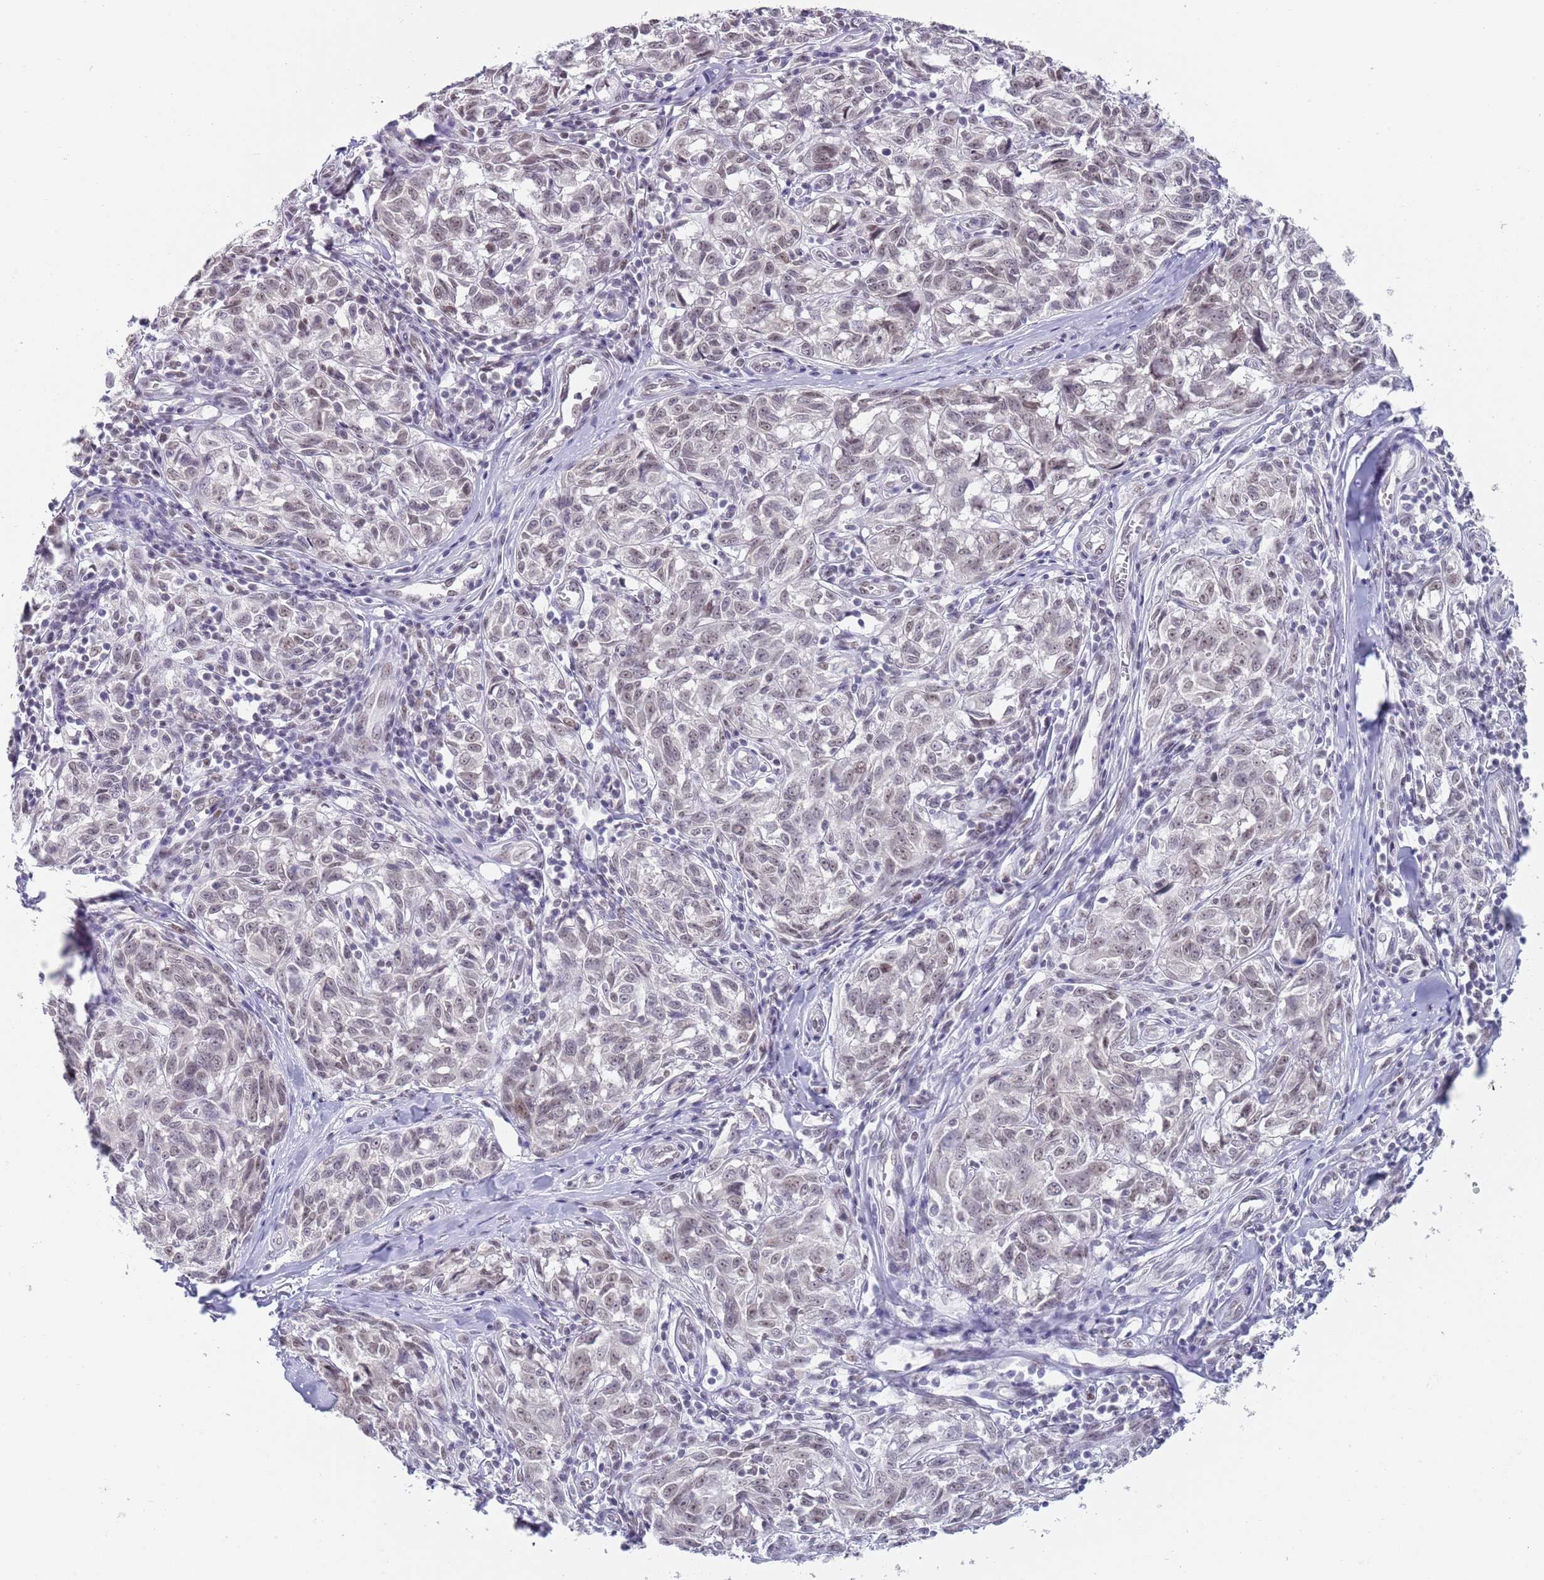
{"staining": {"intensity": "weak", "quantity": "<25%", "location": "nuclear"}, "tissue": "melanoma", "cell_type": "Tumor cells", "image_type": "cancer", "snomed": [{"axis": "morphology", "description": "Normal tissue, NOS"}, {"axis": "morphology", "description": "Malignant melanoma, NOS"}, {"axis": "topography", "description": "Skin"}], "caption": "A high-resolution histopathology image shows immunohistochemistry (IHC) staining of melanoma, which reveals no significant expression in tumor cells.", "gene": "SEPHS2", "patient": {"sex": "female", "age": 64}}